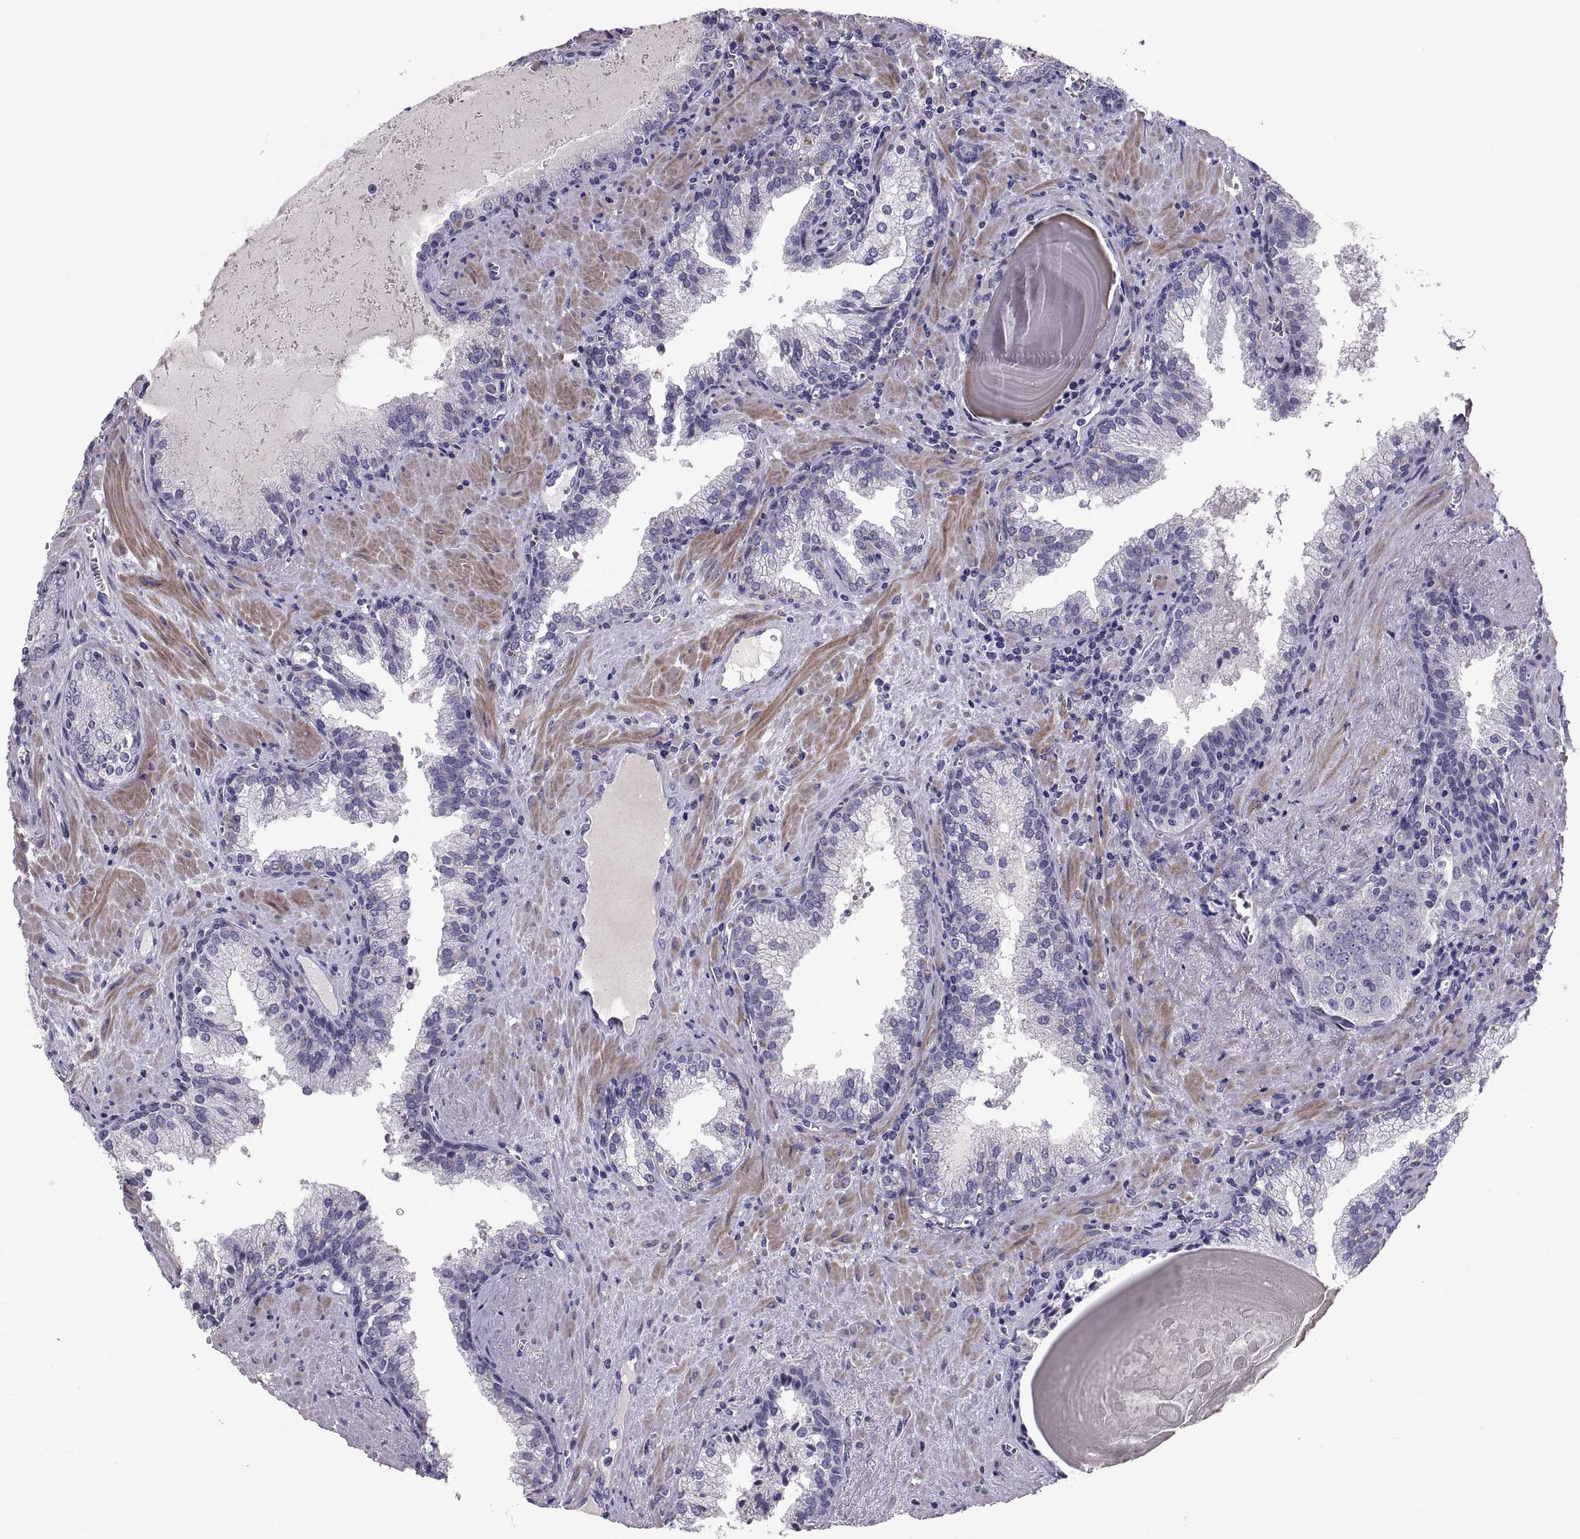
{"staining": {"intensity": "negative", "quantity": "none", "location": "none"}, "tissue": "prostate cancer", "cell_type": "Tumor cells", "image_type": "cancer", "snomed": [{"axis": "morphology", "description": "Adenocarcinoma, High grade"}, {"axis": "topography", "description": "Prostate"}], "caption": "High magnification brightfield microscopy of prostate cancer (high-grade adenocarcinoma) stained with DAB (brown) and counterstained with hematoxylin (blue): tumor cells show no significant expression.", "gene": "PDZRN4", "patient": {"sex": "male", "age": 68}}